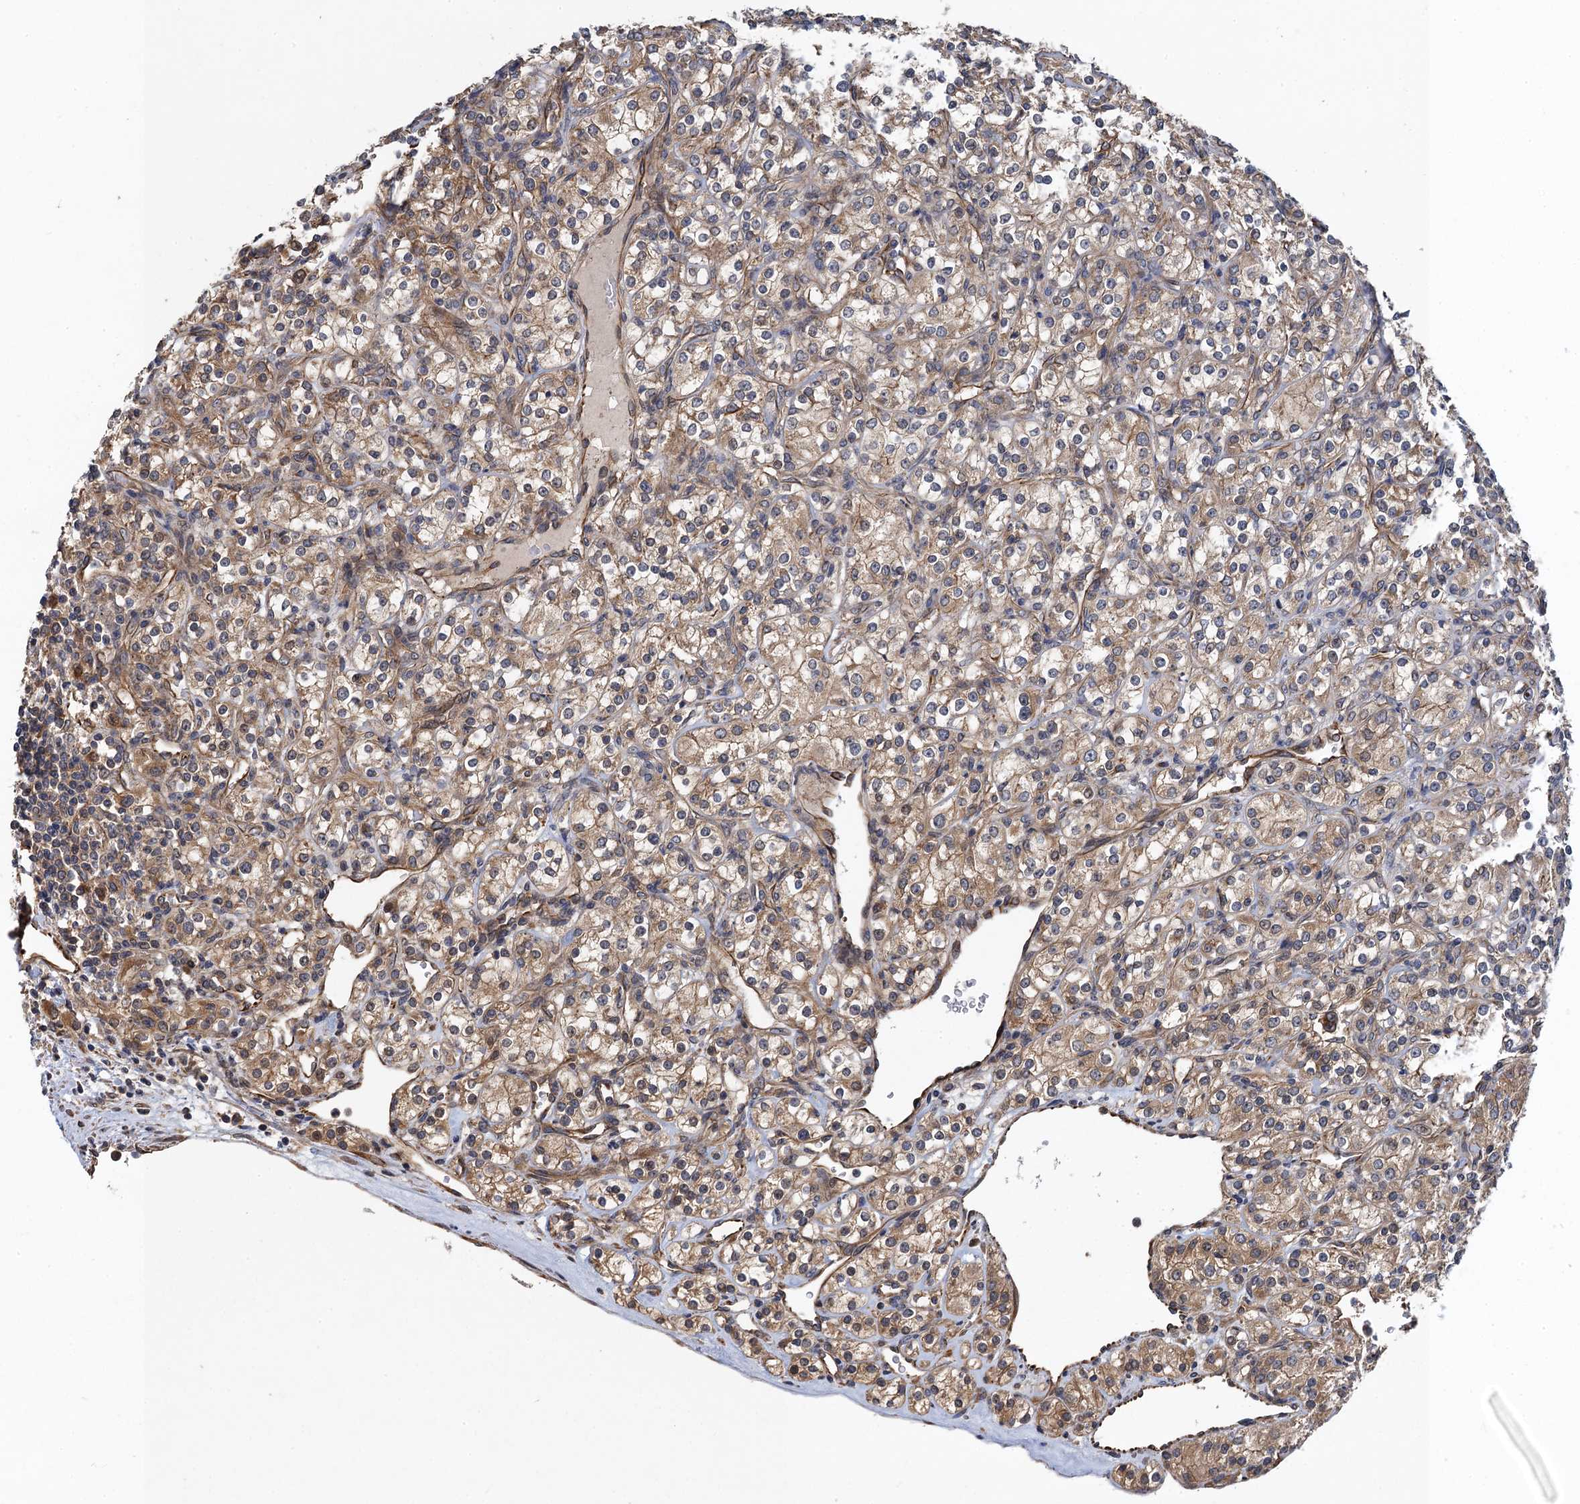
{"staining": {"intensity": "moderate", "quantity": ">75%", "location": "cytoplasmic/membranous"}, "tissue": "renal cancer", "cell_type": "Tumor cells", "image_type": "cancer", "snomed": [{"axis": "morphology", "description": "Adenocarcinoma, NOS"}, {"axis": "topography", "description": "Kidney"}], "caption": "Immunohistochemistry micrograph of renal cancer stained for a protein (brown), which displays medium levels of moderate cytoplasmic/membranous positivity in approximately >75% of tumor cells.", "gene": "PJA2", "patient": {"sex": "male", "age": 77}}